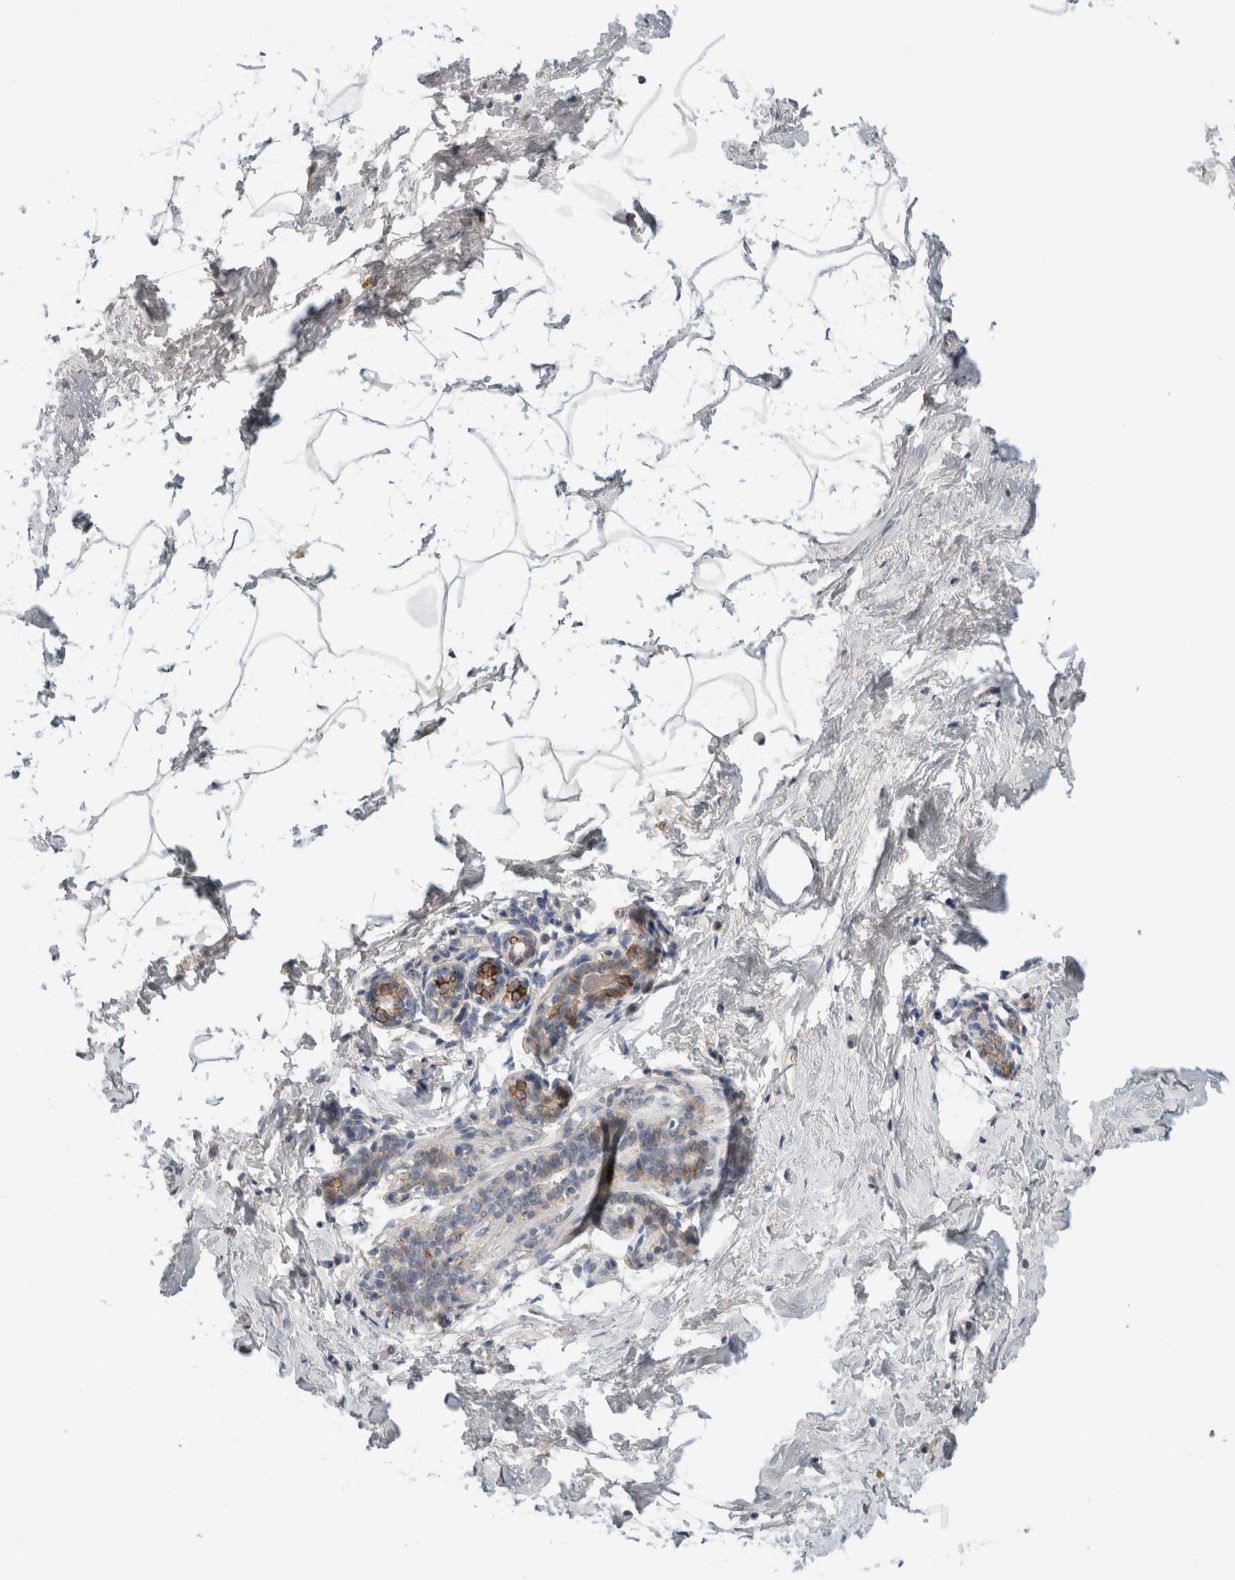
{"staining": {"intensity": "negative", "quantity": "none", "location": "none"}, "tissue": "breast", "cell_type": "Adipocytes", "image_type": "normal", "snomed": [{"axis": "morphology", "description": "Normal tissue, NOS"}, {"axis": "topography", "description": "Breast"}], "caption": "The immunohistochemistry (IHC) image has no significant staining in adipocytes of breast.", "gene": "HCN3", "patient": {"sex": "female", "age": 62}}